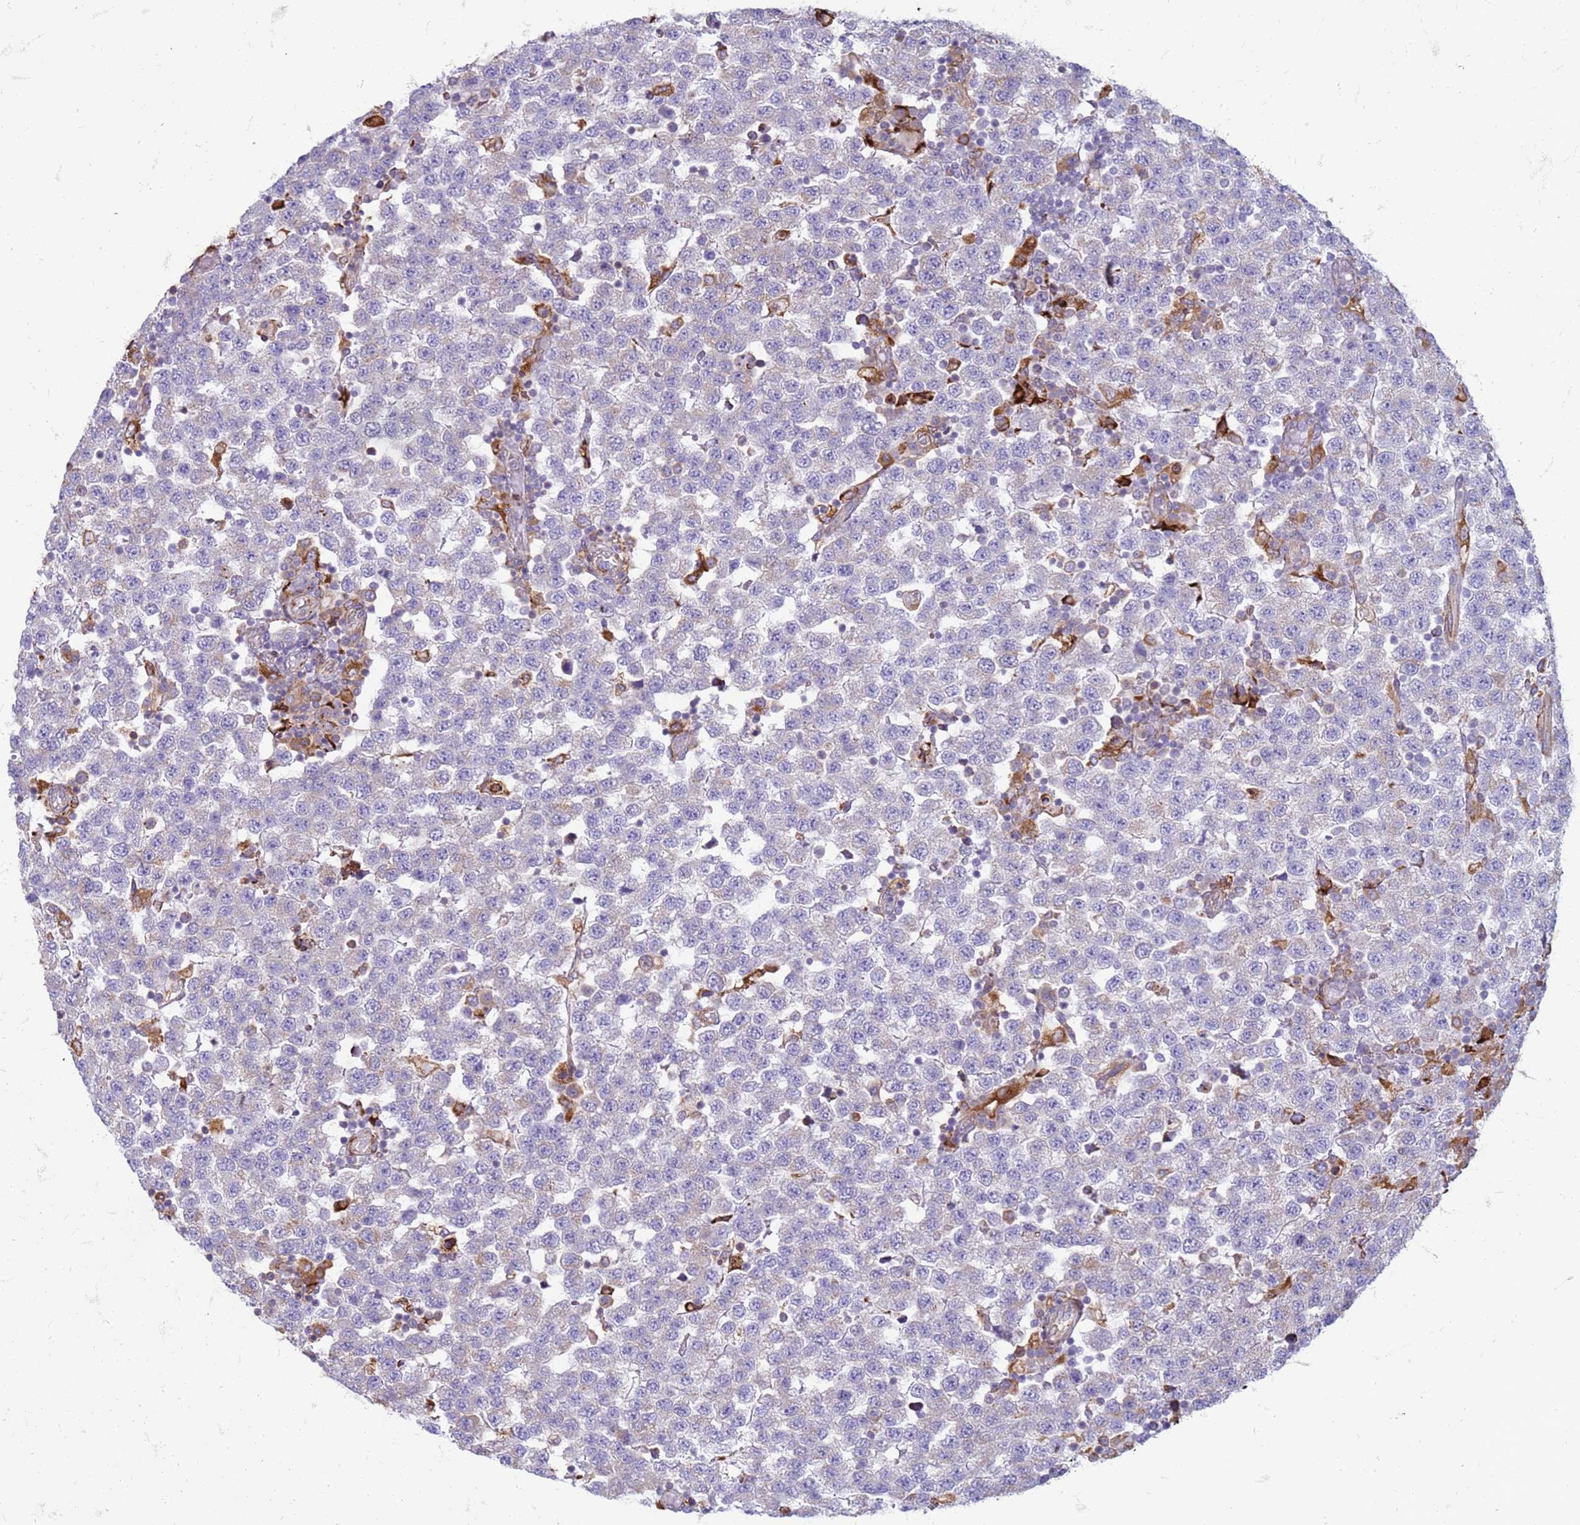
{"staining": {"intensity": "negative", "quantity": "none", "location": "none"}, "tissue": "testis cancer", "cell_type": "Tumor cells", "image_type": "cancer", "snomed": [{"axis": "morphology", "description": "Seminoma, NOS"}, {"axis": "topography", "description": "Testis"}], "caption": "High magnification brightfield microscopy of testis cancer stained with DAB (3,3'-diaminobenzidine) (brown) and counterstained with hematoxylin (blue): tumor cells show no significant expression.", "gene": "PDK3", "patient": {"sex": "male", "age": 34}}